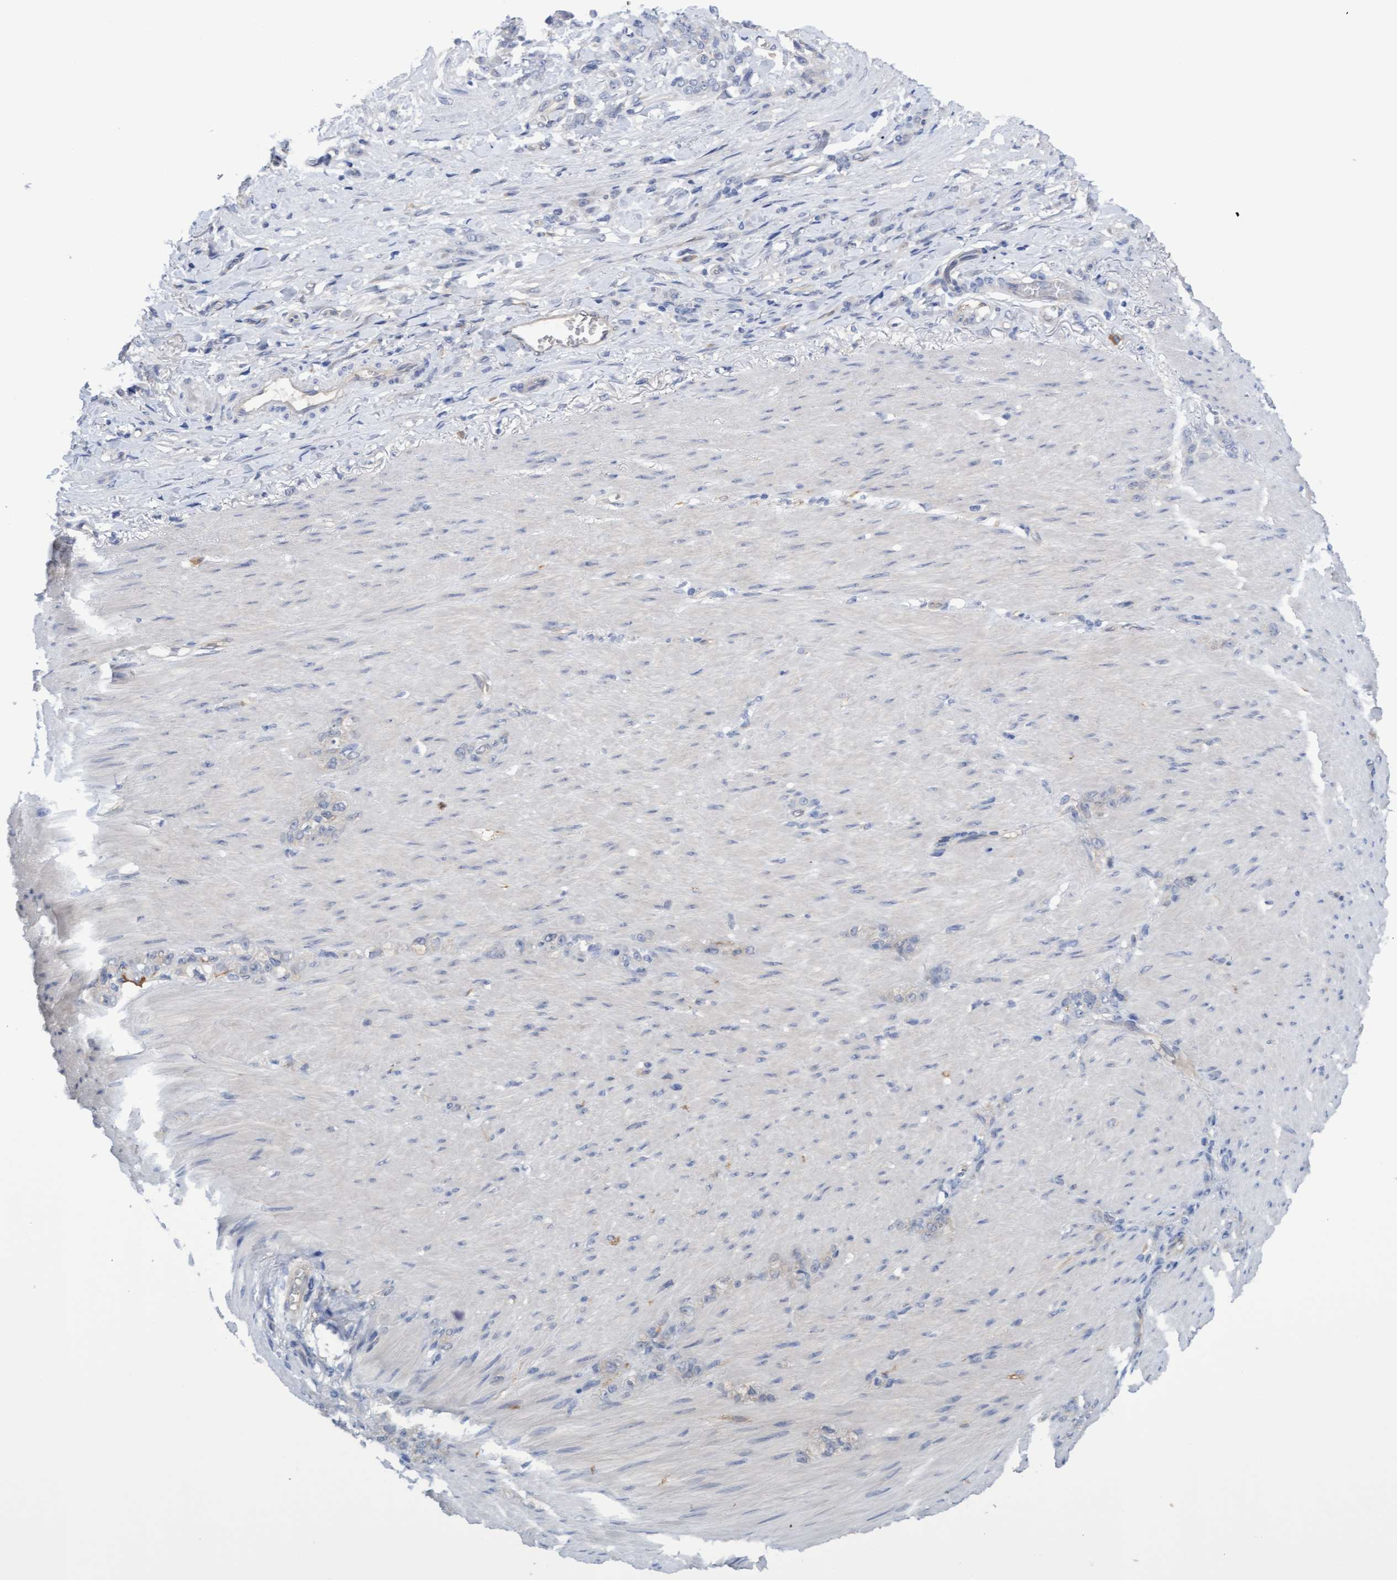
{"staining": {"intensity": "negative", "quantity": "none", "location": "none"}, "tissue": "stomach cancer", "cell_type": "Tumor cells", "image_type": "cancer", "snomed": [{"axis": "morphology", "description": "Normal tissue, NOS"}, {"axis": "morphology", "description": "Adenocarcinoma, NOS"}, {"axis": "topography", "description": "Stomach"}], "caption": "Adenocarcinoma (stomach) was stained to show a protein in brown. There is no significant staining in tumor cells. (Stains: DAB IHC with hematoxylin counter stain, Microscopy: brightfield microscopy at high magnification).", "gene": "STXBP1", "patient": {"sex": "male", "age": 82}}